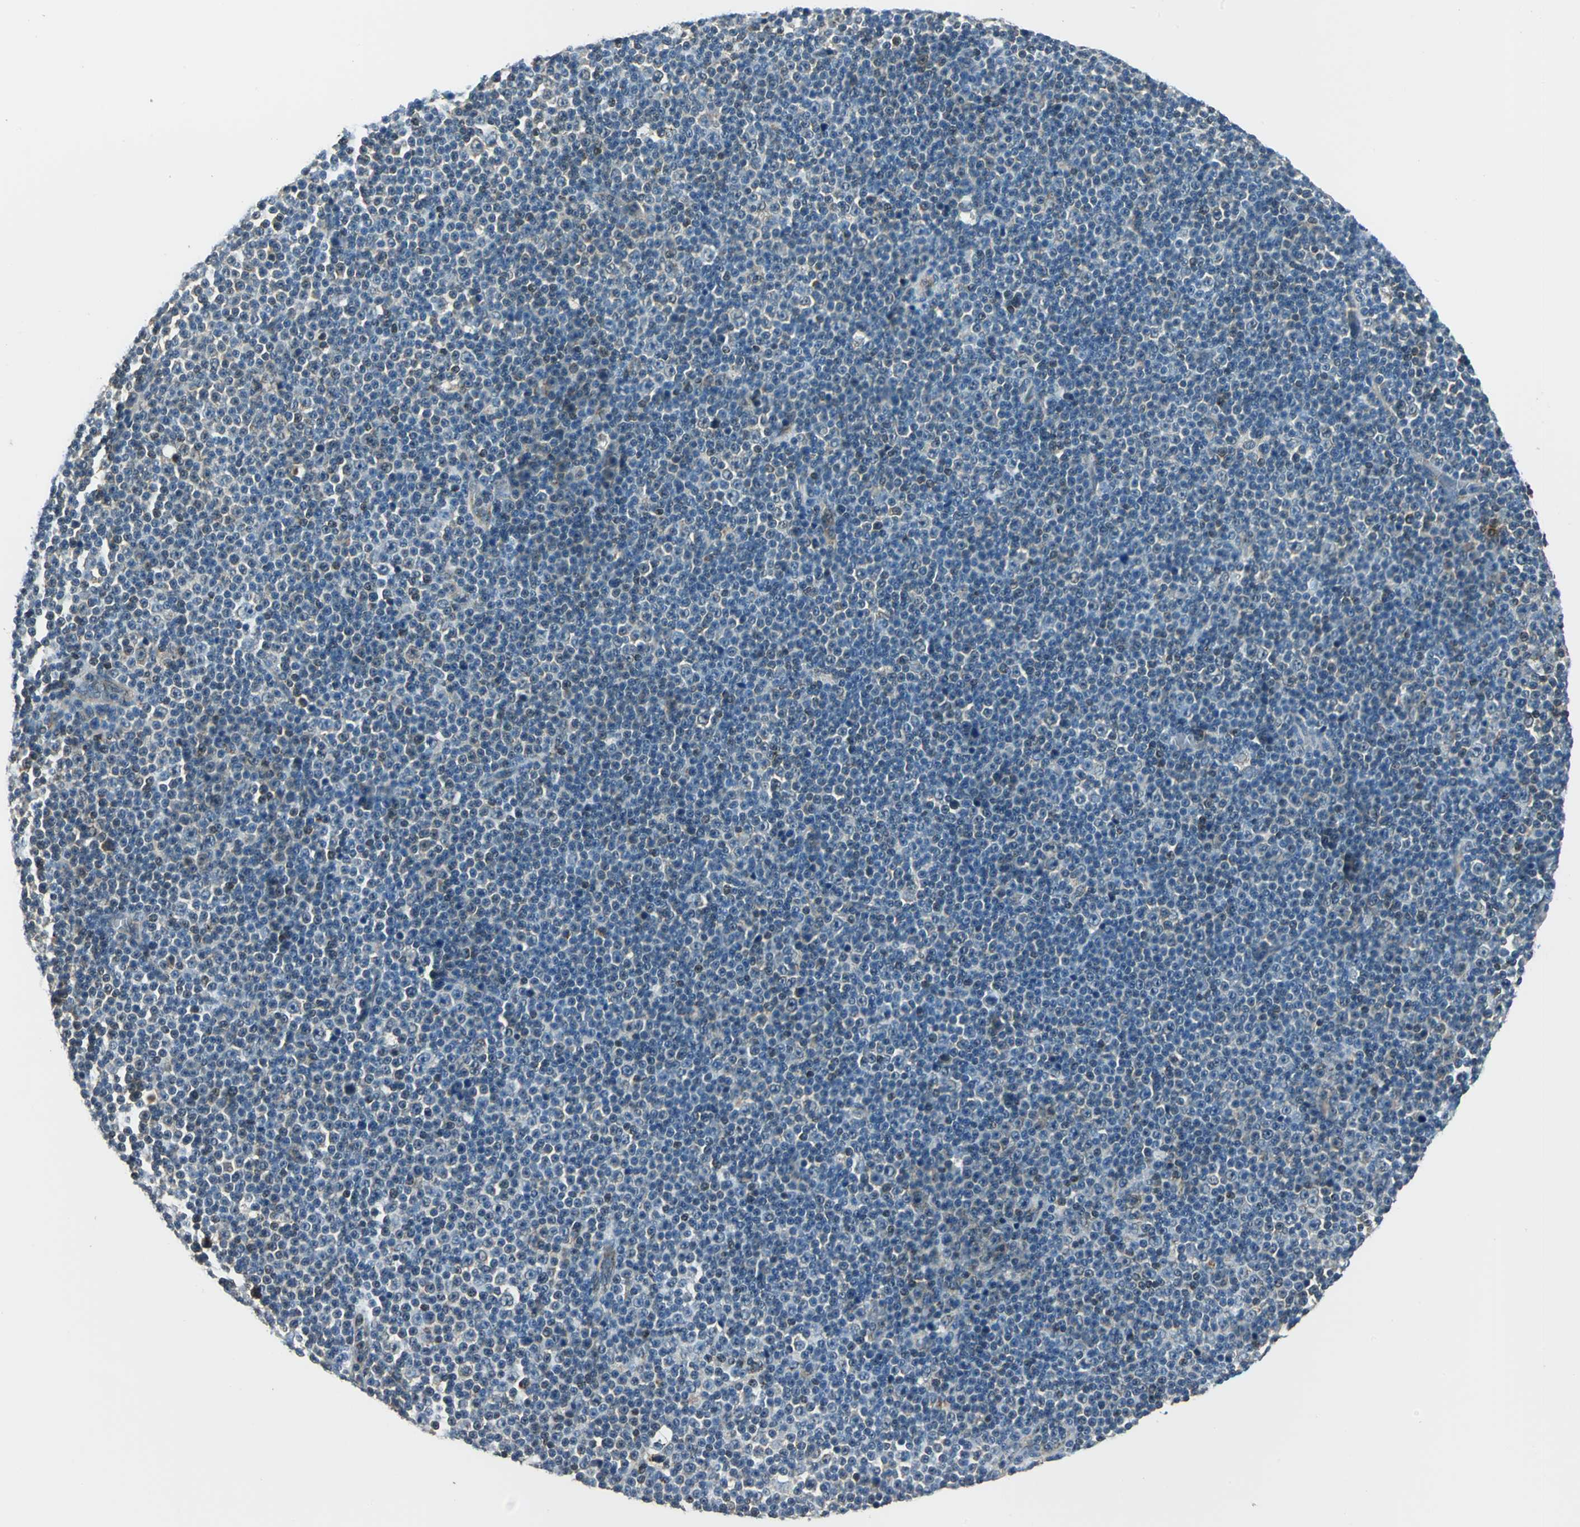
{"staining": {"intensity": "weak", "quantity": "<25%", "location": "cytoplasmic/membranous,nuclear"}, "tissue": "lymphoma", "cell_type": "Tumor cells", "image_type": "cancer", "snomed": [{"axis": "morphology", "description": "Malignant lymphoma, non-Hodgkin's type, Low grade"}, {"axis": "topography", "description": "Lymph node"}], "caption": "Image shows no protein staining in tumor cells of malignant lymphoma, non-Hodgkin's type (low-grade) tissue. The staining is performed using DAB (3,3'-diaminobenzidine) brown chromogen with nuclei counter-stained in using hematoxylin.", "gene": "NUDT2", "patient": {"sex": "female", "age": 67}}